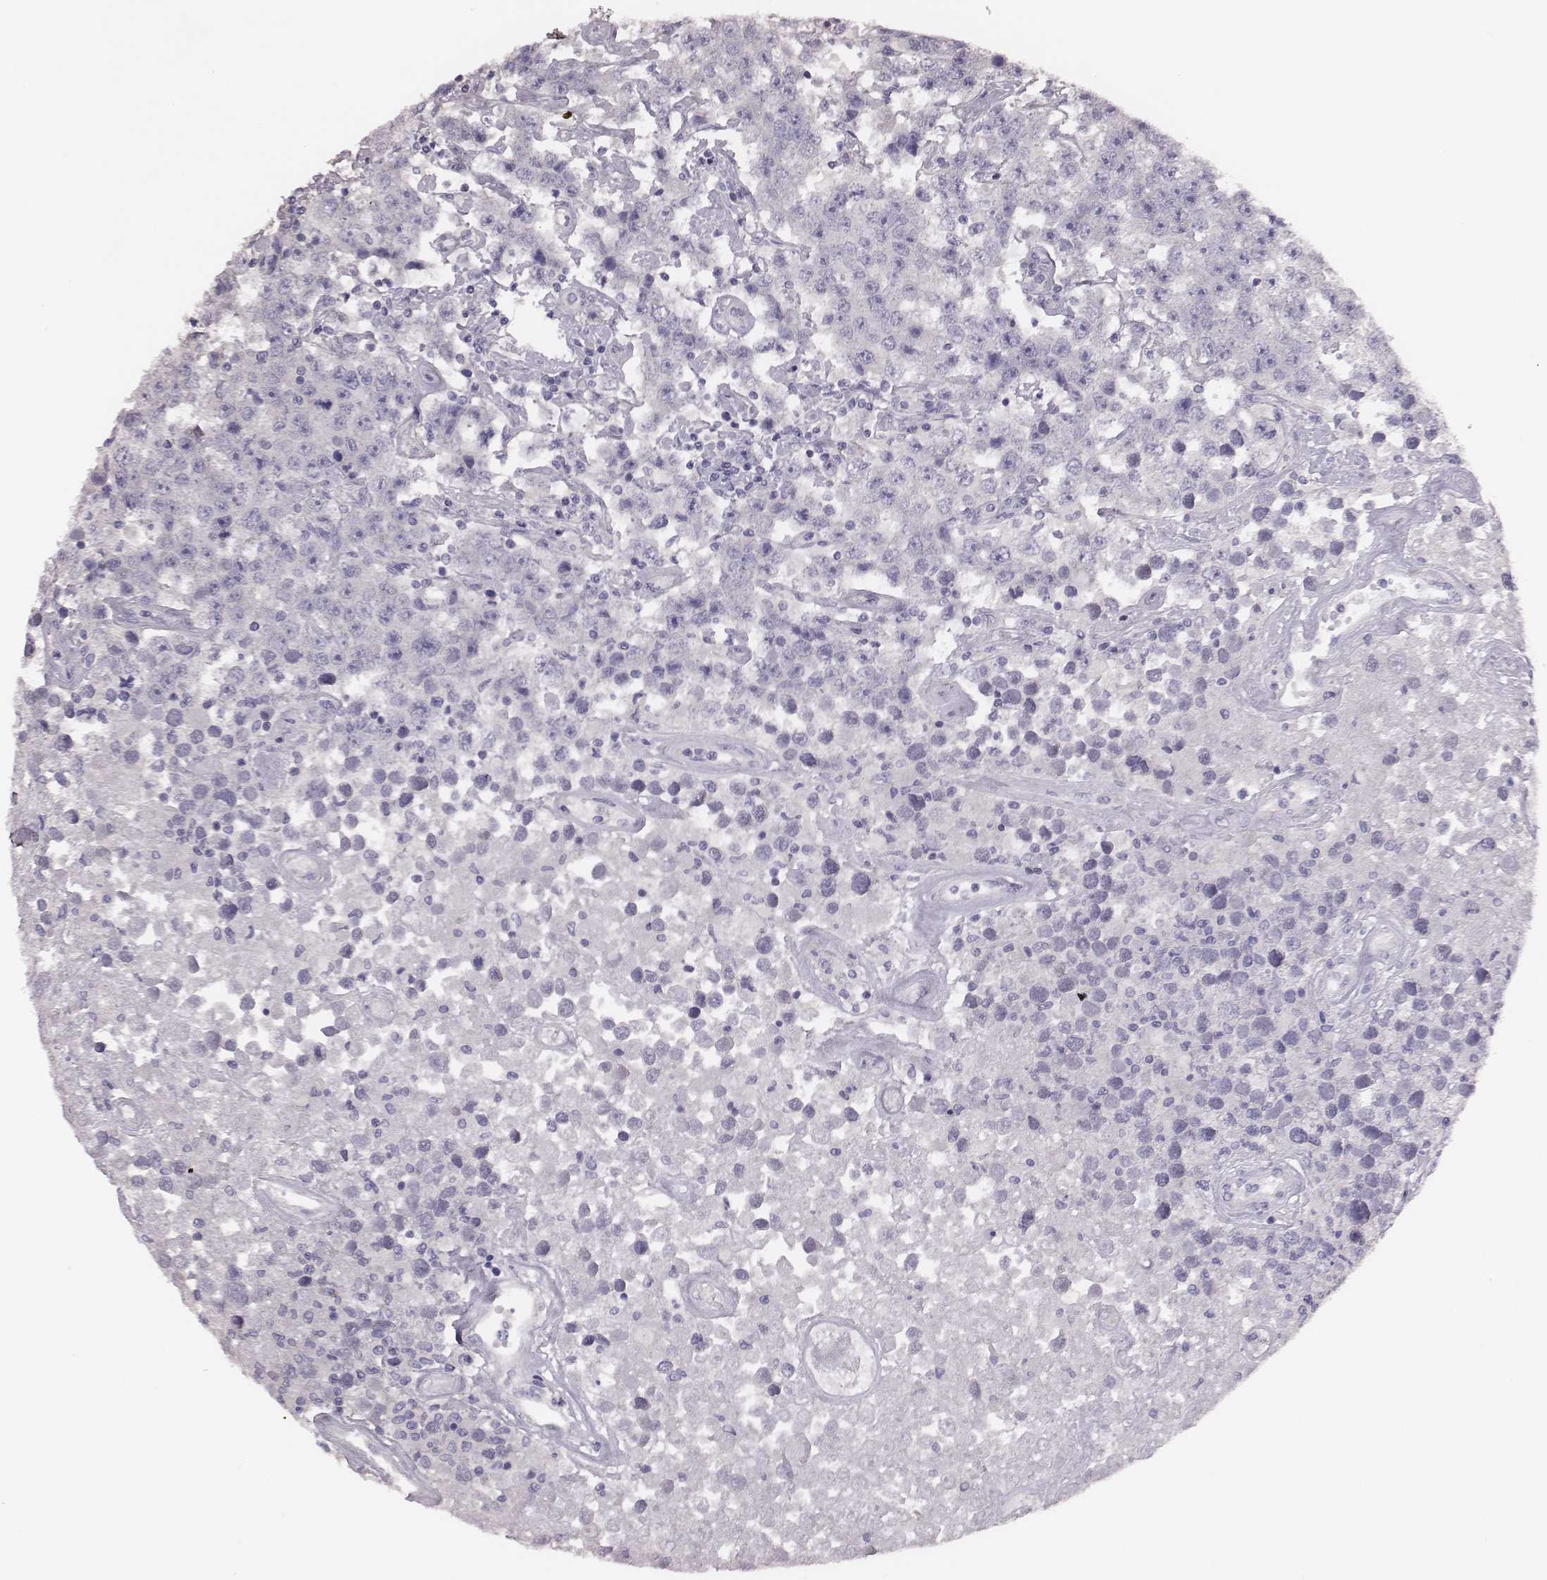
{"staining": {"intensity": "negative", "quantity": "none", "location": "none"}, "tissue": "testis cancer", "cell_type": "Tumor cells", "image_type": "cancer", "snomed": [{"axis": "morphology", "description": "Seminoma, NOS"}, {"axis": "topography", "description": "Testis"}], "caption": "DAB immunohistochemical staining of human seminoma (testis) reveals no significant expression in tumor cells. The staining was performed using DAB to visualize the protein expression in brown, while the nuclei were stained in blue with hematoxylin (Magnification: 20x).", "gene": "P2RY10", "patient": {"sex": "male", "age": 52}}